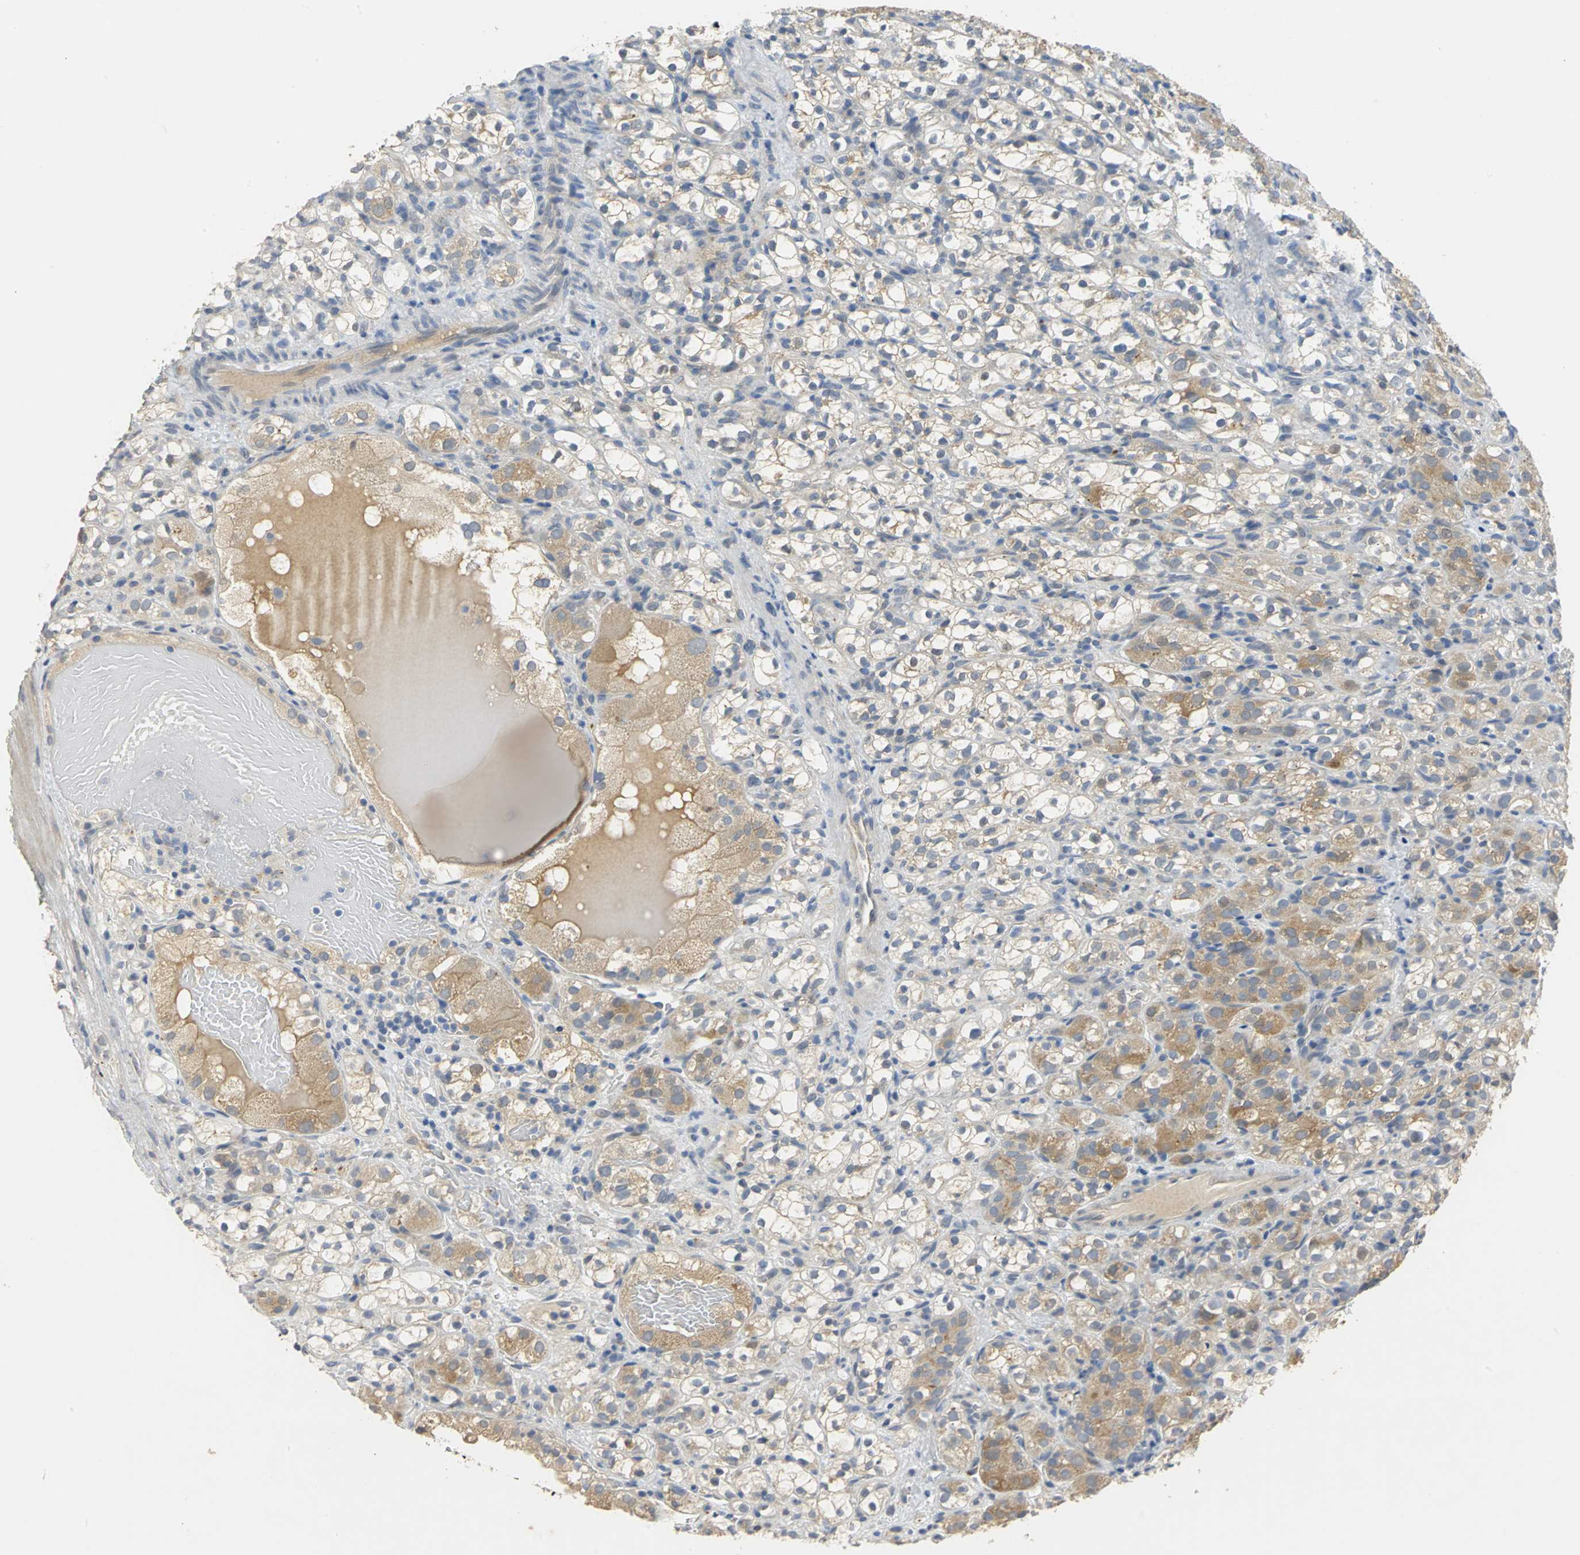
{"staining": {"intensity": "weak", "quantity": "<25%", "location": "cytoplasmic/membranous"}, "tissue": "renal cancer", "cell_type": "Tumor cells", "image_type": "cancer", "snomed": [{"axis": "morphology", "description": "Normal tissue, NOS"}, {"axis": "morphology", "description": "Adenocarcinoma, NOS"}, {"axis": "topography", "description": "Kidney"}], "caption": "An immunohistochemistry image of renal adenocarcinoma is shown. There is no staining in tumor cells of renal adenocarcinoma. (Stains: DAB IHC with hematoxylin counter stain, Microscopy: brightfield microscopy at high magnification).", "gene": "IL17RB", "patient": {"sex": "male", "age": 61}}